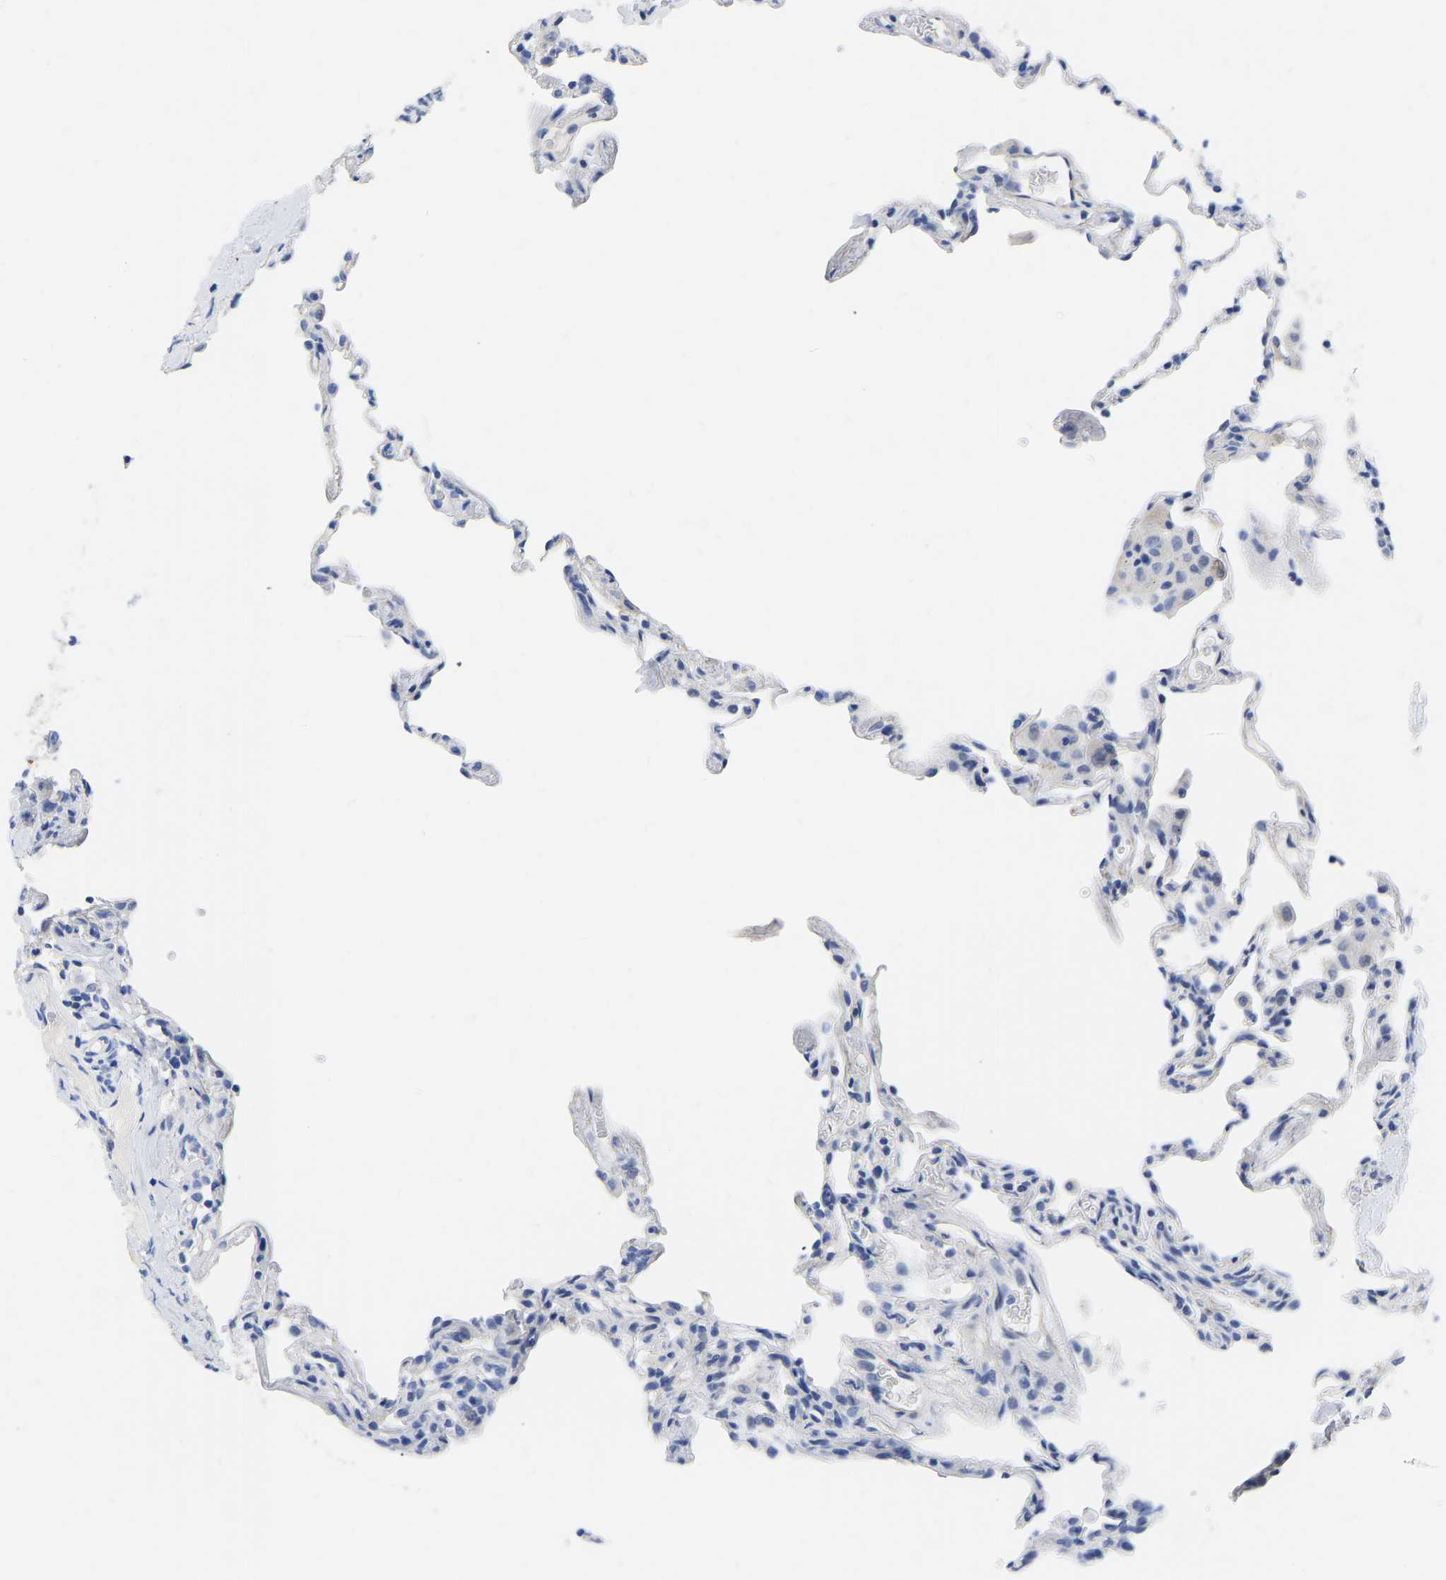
{"staining": {"intensity": "negative", "quantity": "none", "location": "none"}, "tissue": "lung", "cell_type": "Alveolar cells", "image_type": "normal", "snomed": [{"axis": "morphology", "description": "Normal tissue, NOS"}, {"axis": "topography", "description": "Lung"}], "caption": "DAB immunohistochemical staining of unremarkable human lung reveals no significant staining in alveolar cells.", "gene": "GPA33", "patient": {"sex": "male", "age": 59}}